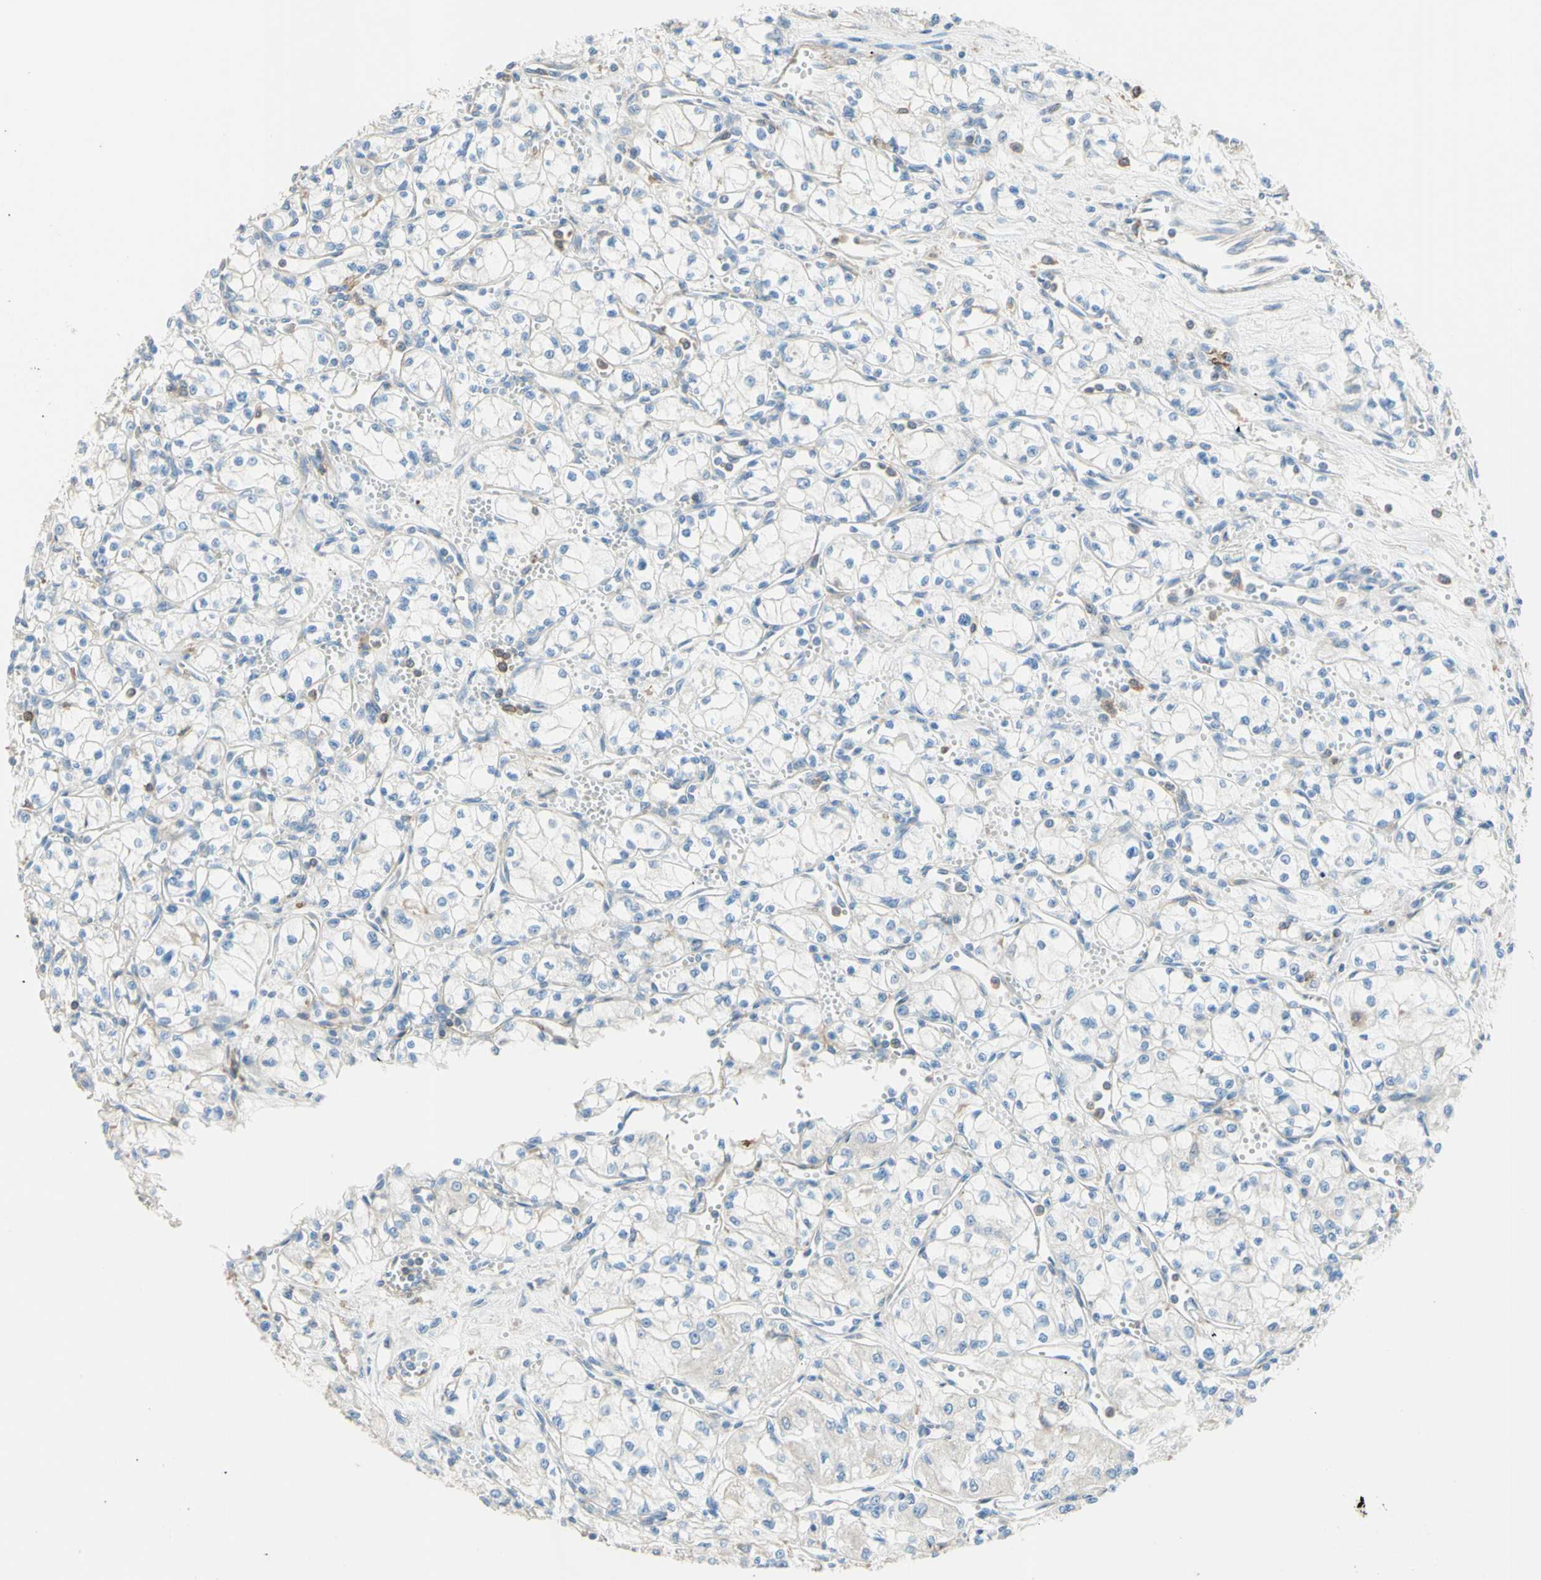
{"staining": {"intensity": "negative", "quantity": "none", "location": "none"}, "tissue": "renal cancer", "cell_type": "Tumor cells", "image_type": "cancer", "snomed": [{"axis": "morphology", "description": "Normal tissue, NOS"}, {"axis": "morphology", "description": "Adenocarcinoma, NOS"}, {"axis": "topography", "description": "Kidney"}], "caption": "Renal cancer was stained to show a protein in brown. There is no significant positivity in tumor cells.", "gene": "SEMA4C", "patient": {"sex": "male", "age": 59}}